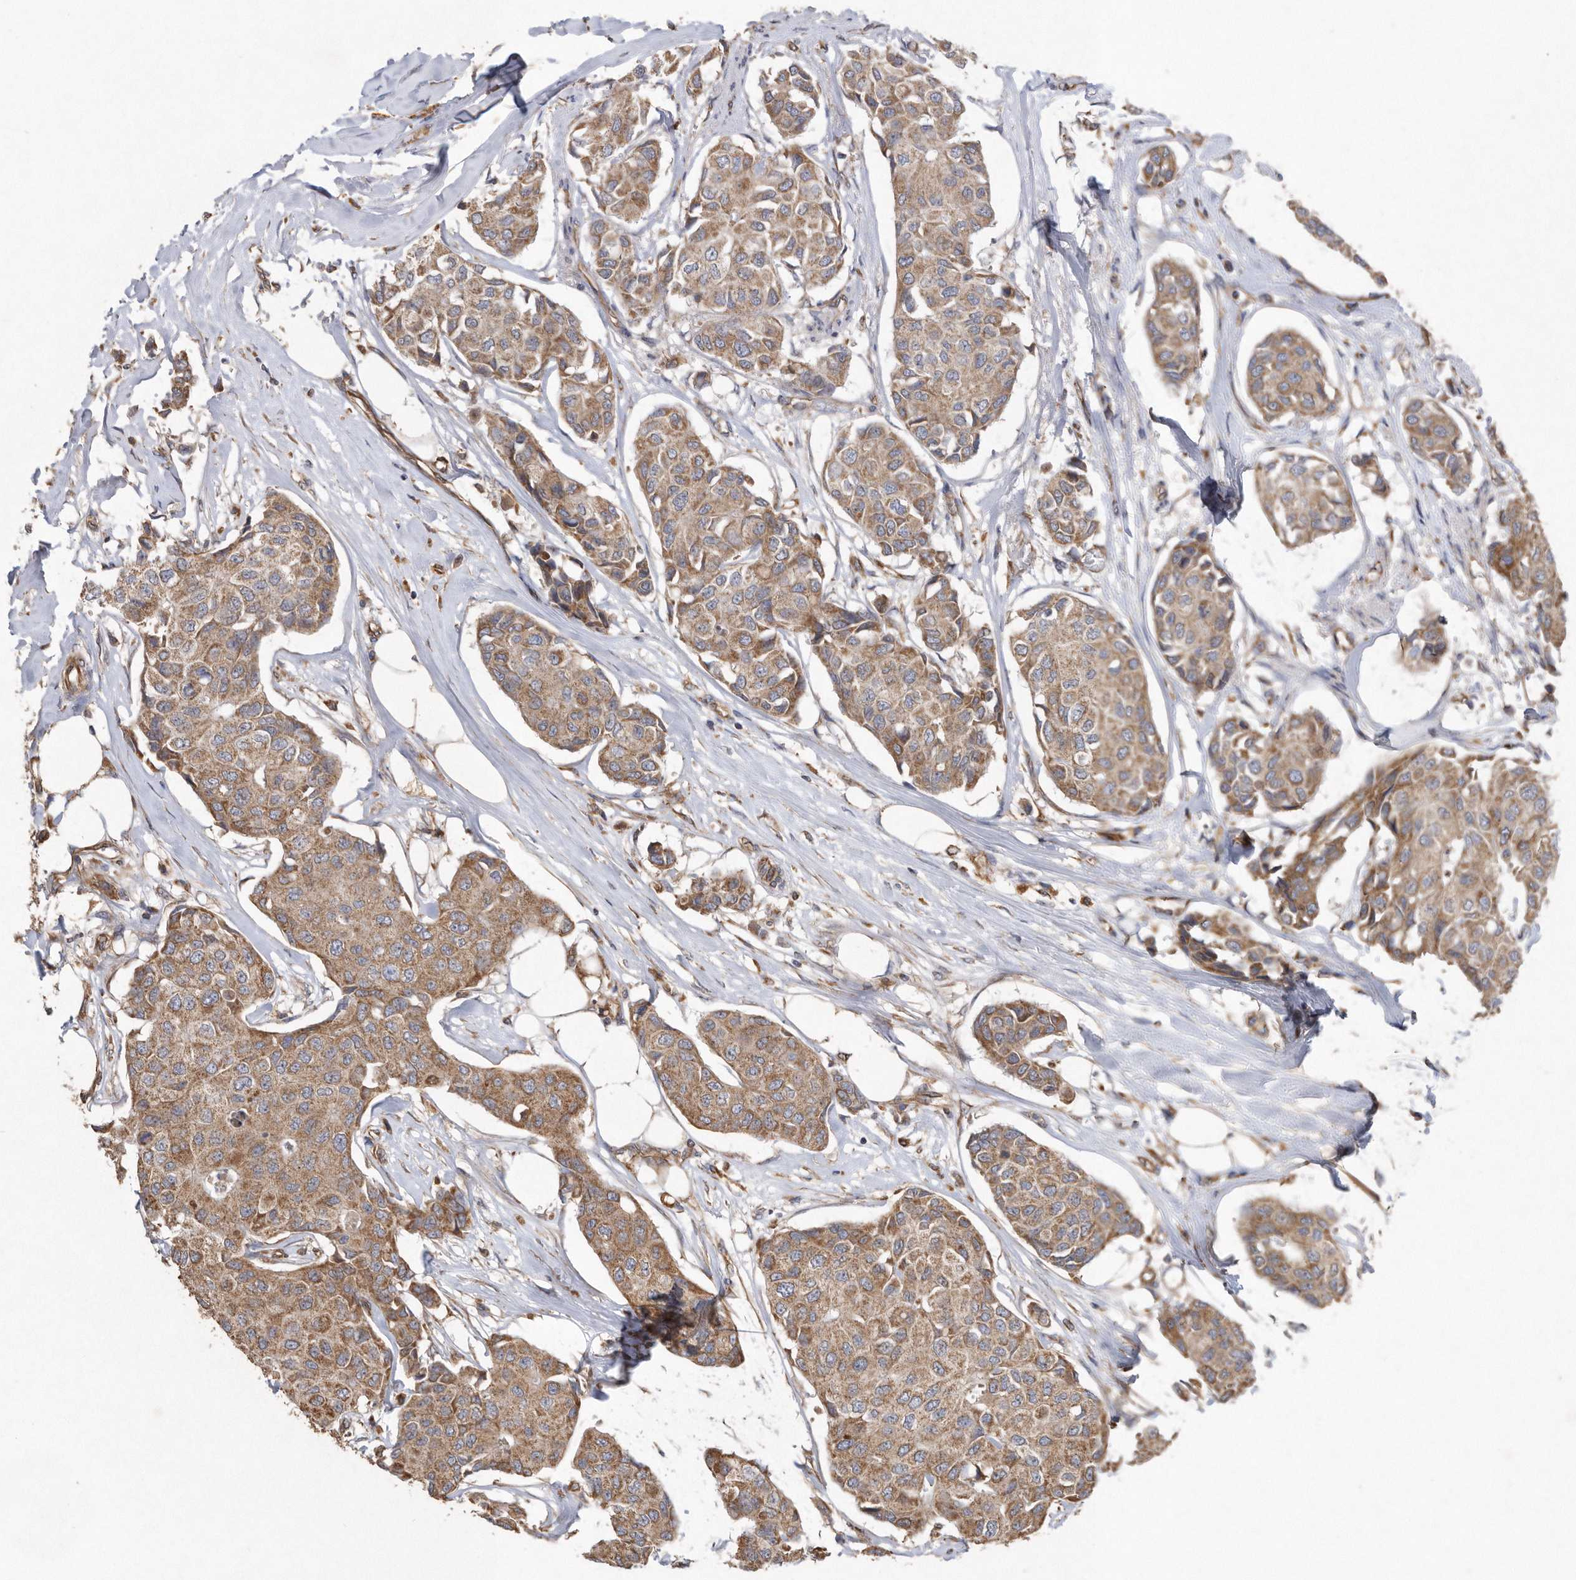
{"staining": {"intensity": "moderate", "quantity": ">75%", "location": "cytoplasmic/membranous"}, "tissue": "breast cancer", "cell_type": "Tumor cells", "image_type": "cancer", "snomed": [{"axis": "morphology", "description": "Duct carcinoma"}, {"axis": "topography", "description": "Breast"}], "caption": "Human intraductal carcinoma (breast) stained with a brown dye demonstrates moderate cytoplasmic/membranous positive staining in approximately >75% of tumor cells.", "gene": "PON2", "patient": {"sex": "female", "age": 80}}